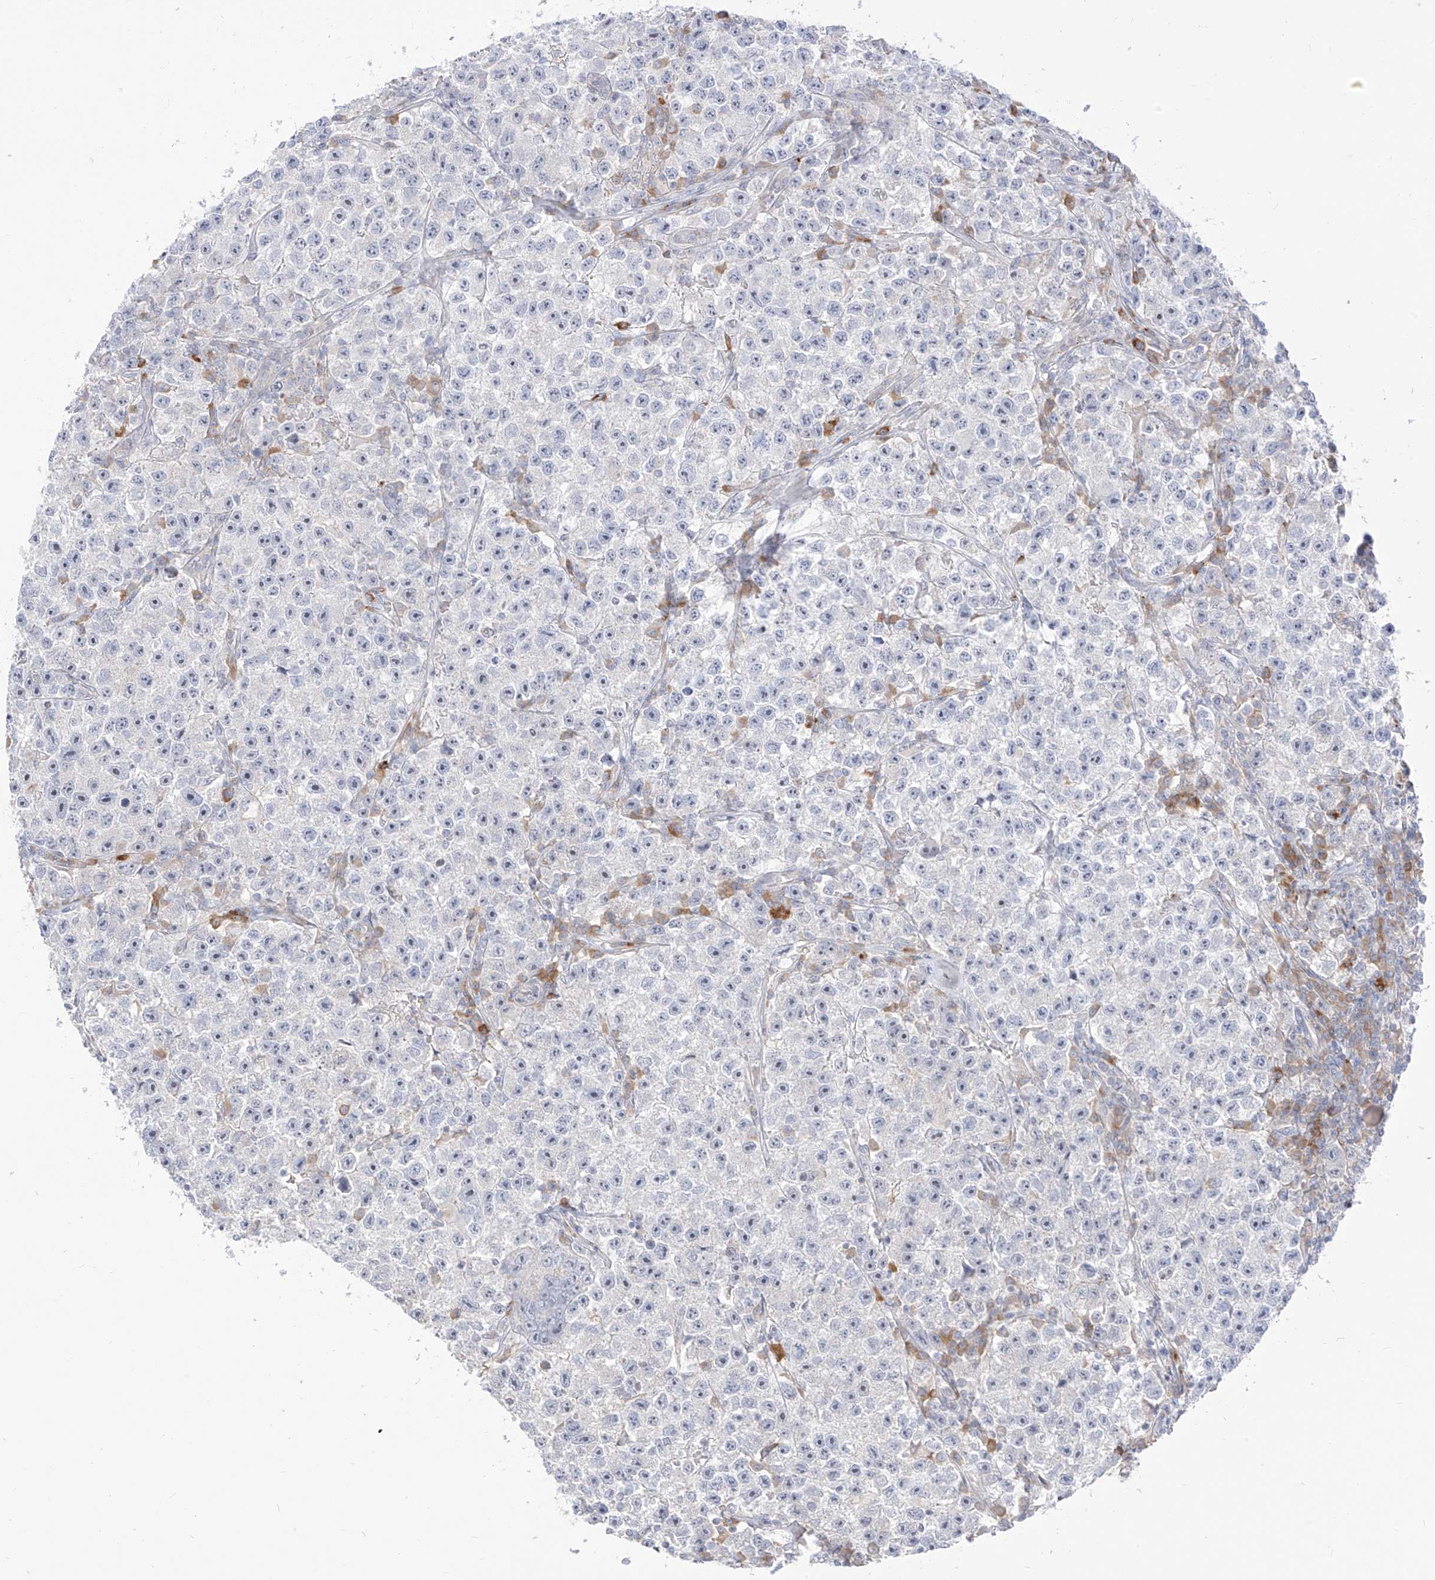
{"staining": {"intensity": "negative", "quantity": "none", "location": "none"}, "tissue": "testis cancer", "cell_type": "Tumor cells", "image_type": "cancer", "snomed": [{"axis": "morphology", "description": "Seminoma, NOS"}, {"axis": "topography", "description": "Testis"}], "caption": "Immunohistochemistry (IHC) image of neoplastic tissue: human testis cancer stained with DAB shows no significant protein positivity in tumor cells.", "gene": "SYTL3", "patient": {"sex": "male", "age": 22}}